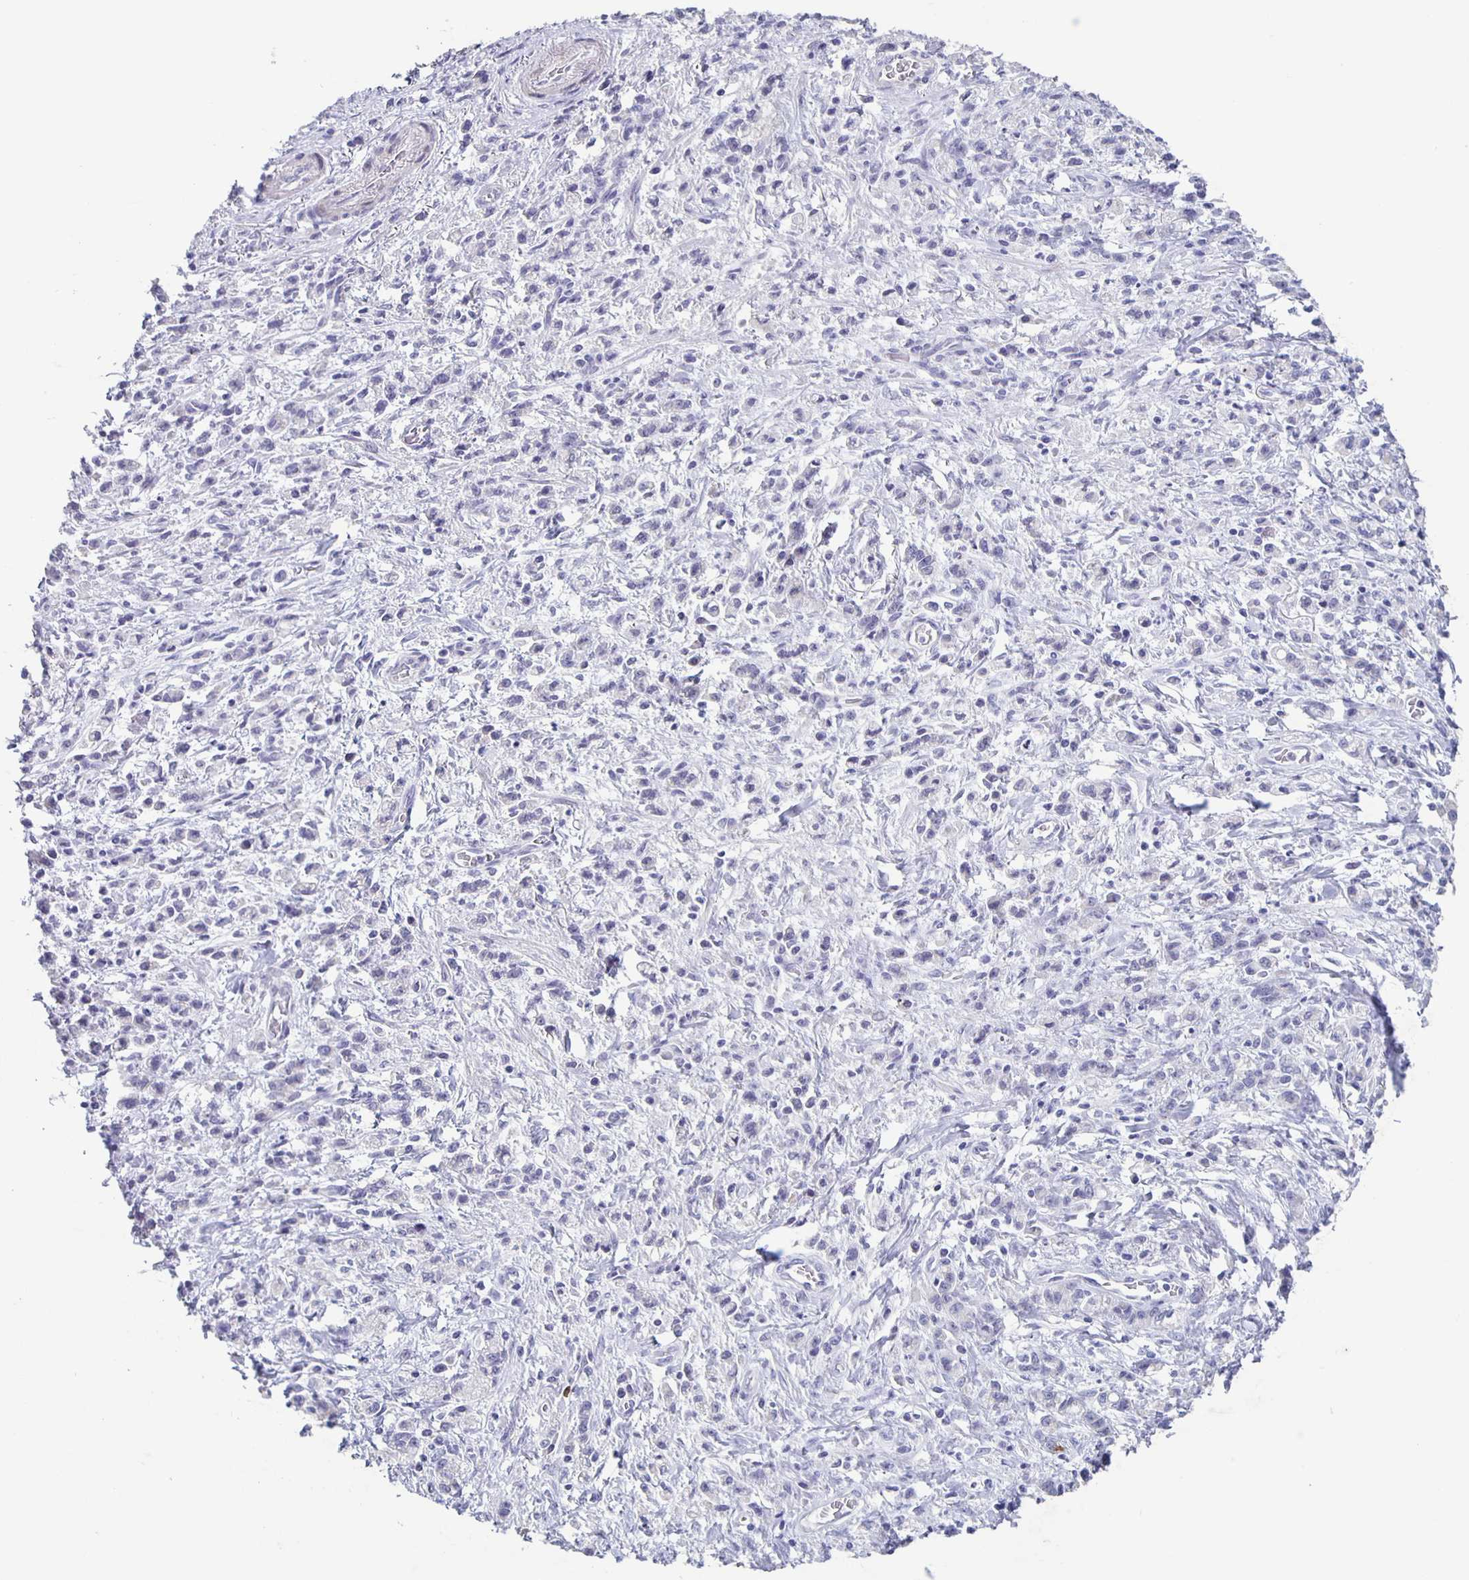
{"staining": {"intensity": "negative", "quantity": "none", "location": "none"}, "tissue": "stomach cancer", "cell_type": "Tumor cells", "image_type": "cancer", "snomed": [{"axis": "morphology", "description": "Adenocarcinoma, NOS"}, {"axis": "topography", "description": "Stomach"}], "caption": "This is an immunohistochemistry image of human stomach cancer. There is no positivity in tumor cells.", "gene": "CARNS1", "patient": {"sex": "male", "age": 77}}